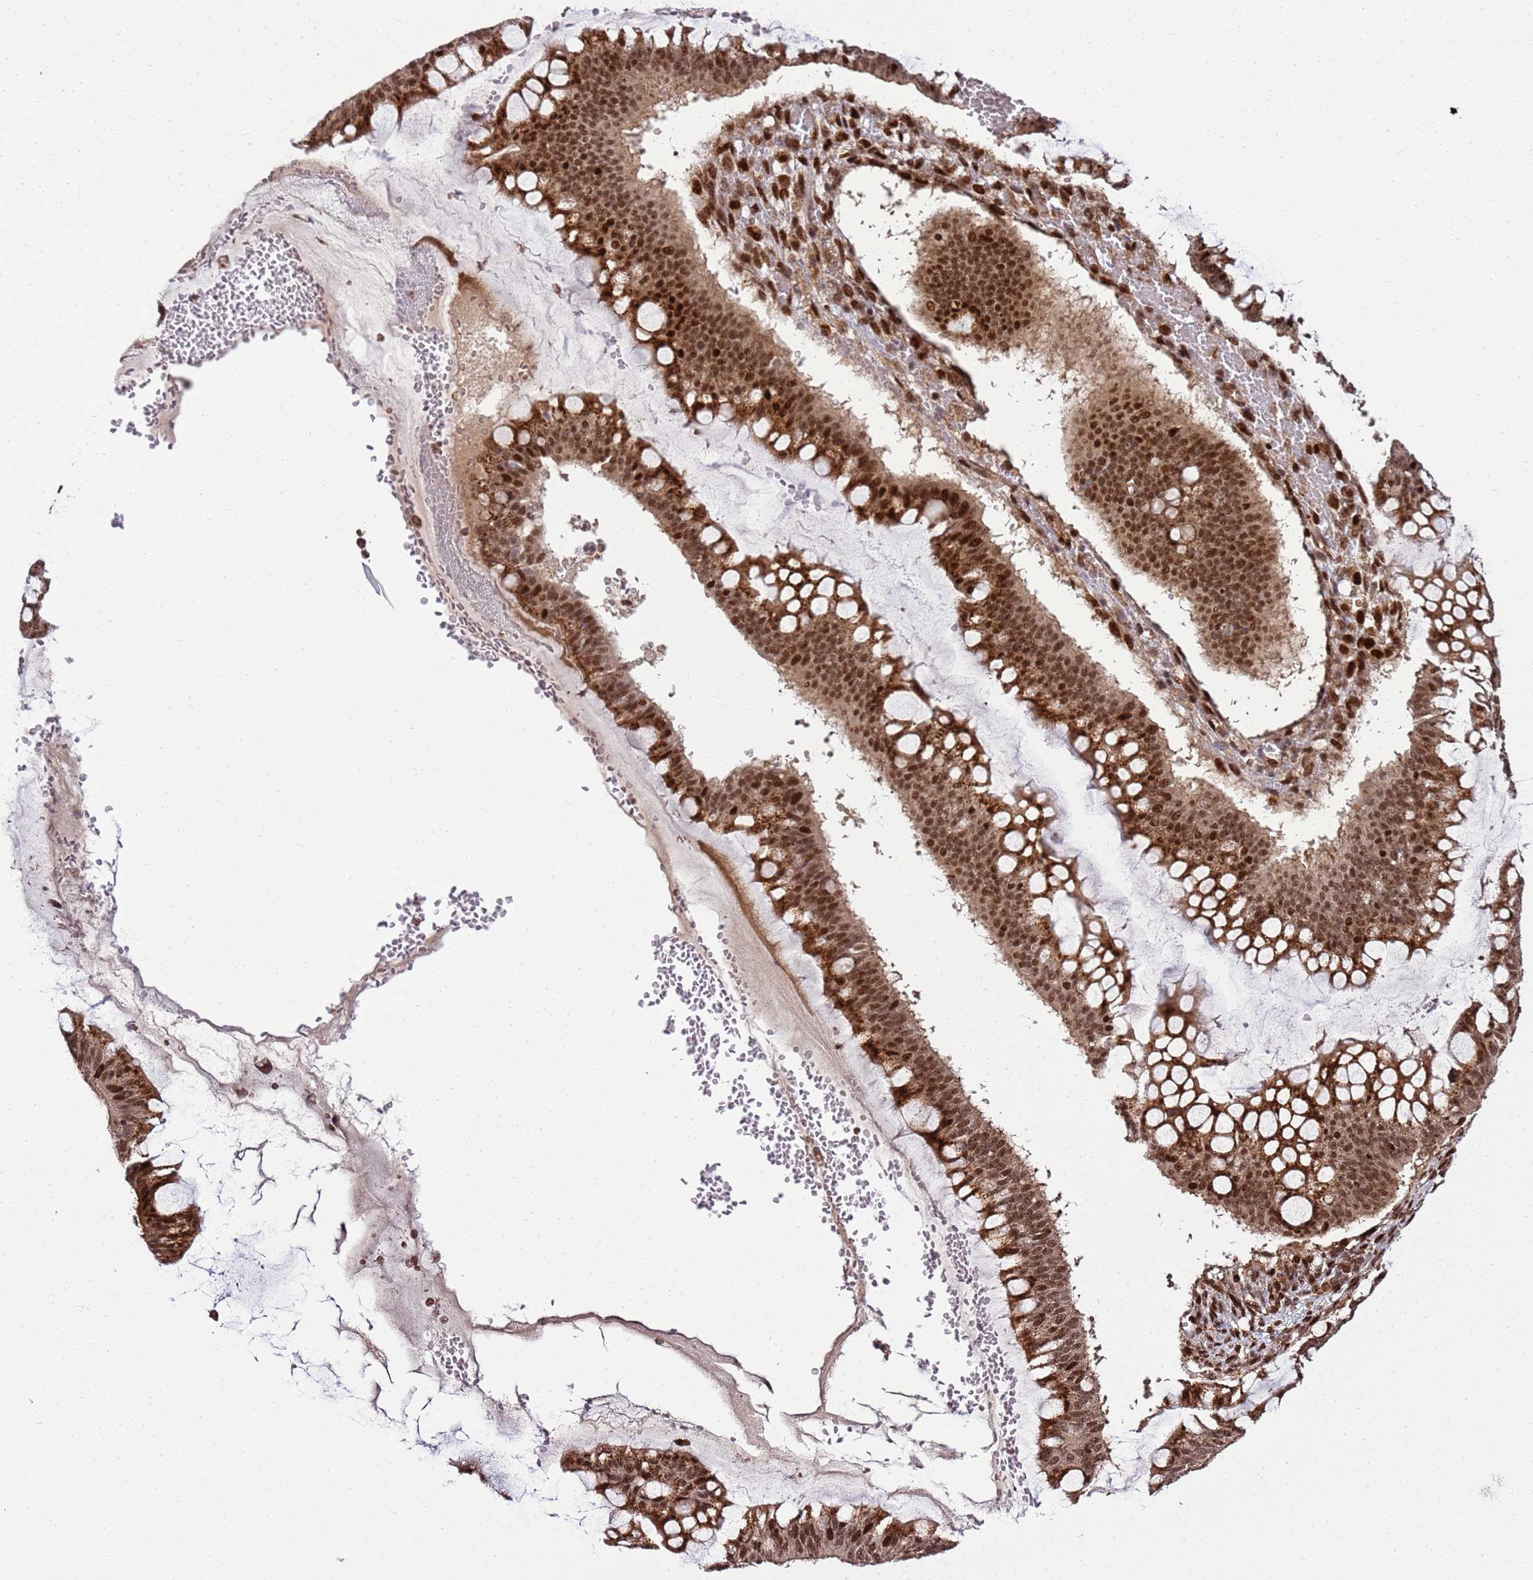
{"staining": {"intensity": "moderate", "quantity": ">75%", "location": "nuclear"}, "tissue": "ovarian cancer", "cell_type": "Tumor cells", "image_type": "cancer", "snomed": [{"axis": "morphology", "description": "Cystadenocarcinoma, mucinous, NOS"}, {"axis": "topography", "description": "Ovary"}], "caption": "Ovarian cancer (mucinous cystadenocarcinoma) was stained to show a protein in brown. There is medium levels of moderate nuclear positivity in approximately >75% of tumor cells.", "gene": "PEX14", "patient": {"sex": "female", "age": 73}}